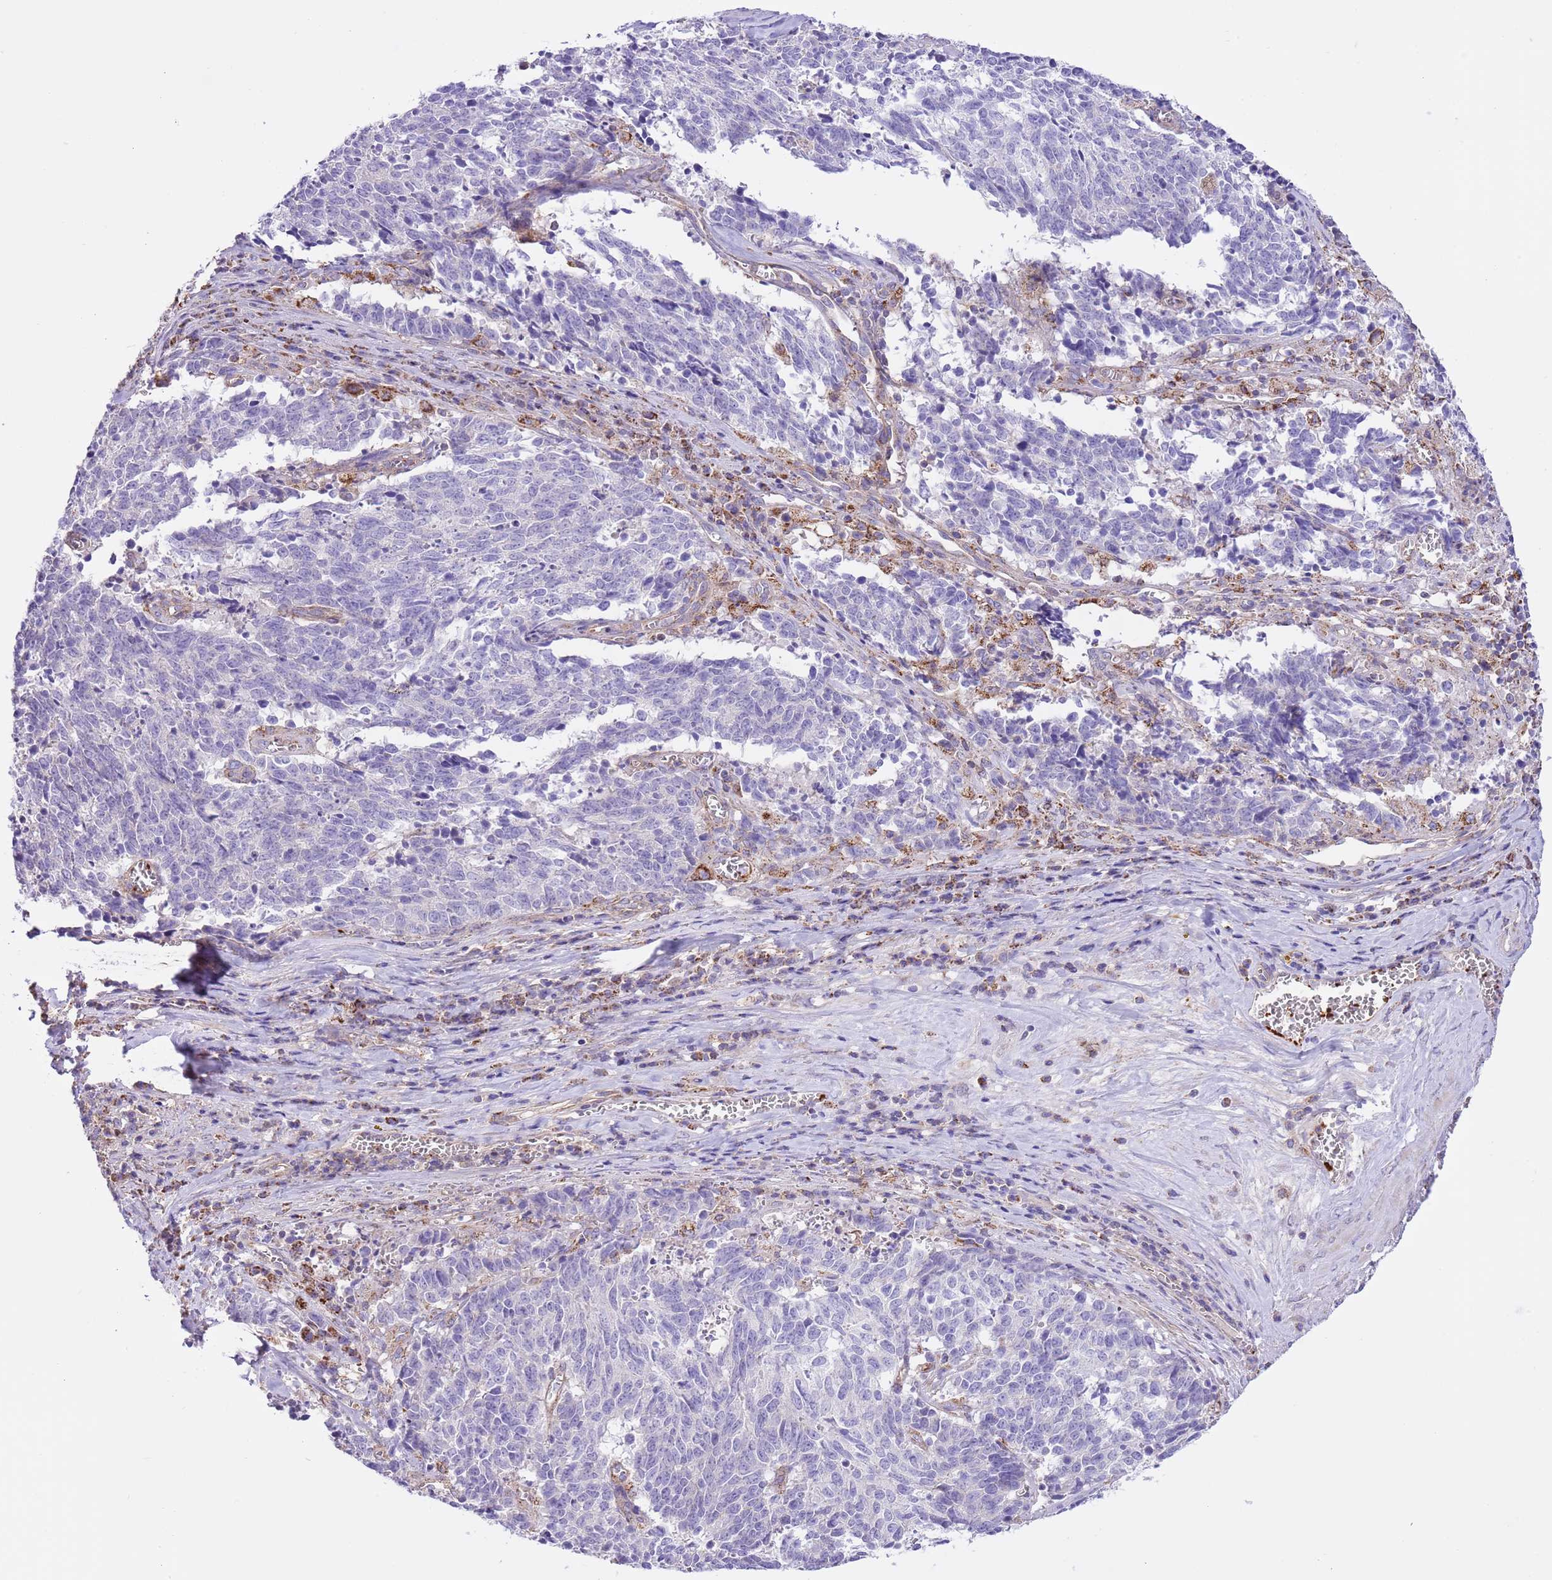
{"staining": {"intensity": "negative", "quantity": "none", "location": "none"}, "tissue": "cervical cancer", "cell_type": "Tumor cells", "image_type": "cancer", "snomed": [{"axis": "morphology", "description": "Squamous cell carcinoma, NOS"}, {"axis": "topography", "description": "Cervix"}], "caption": "Tumor cells are negative for brown protein staining in cervical cancer (squamous cell carcinoma).", "gene": "SS18L2", "patient": {"sex": "female", "age": 29}}